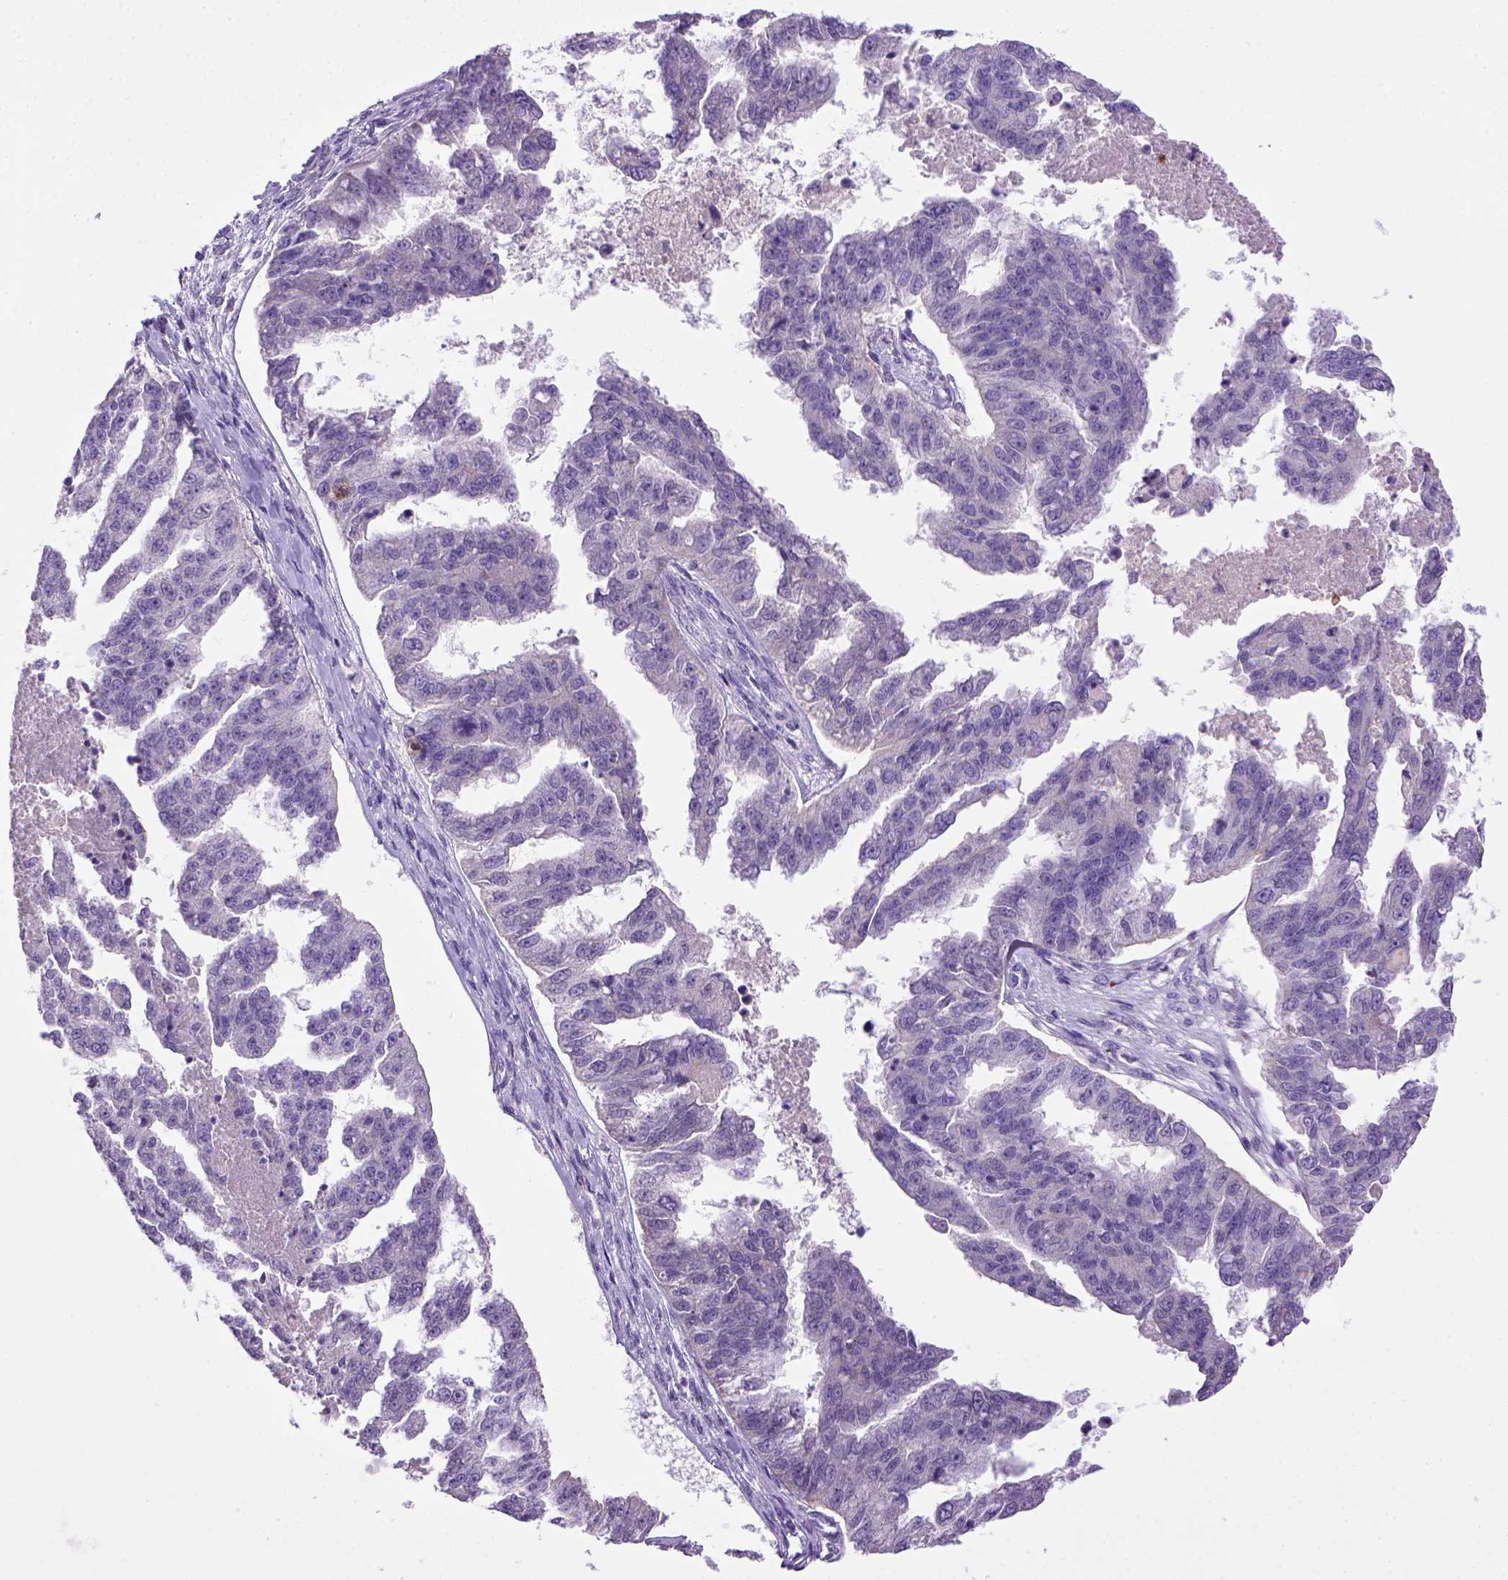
{"staining": {"intensity": "negative", "quantity": "none", "location": "none"}, "tissue": "ovarian cancer", "cell_type": "Tumor cells", "image_type": "cancer", "snomed": [{"axis": "morphology", "description": "Cystadenocarcinoma, serous, NOS"}, {"axis": "topography", "description": "Ovary"}], "caption": "This is an immunohistochemistry (IHC) image of human serous cystadenocarcinoma (ovarian). There is no positivity in tumor cells.", "gene": "CD3E", "patient": {"sex": "female", "age": 58}}